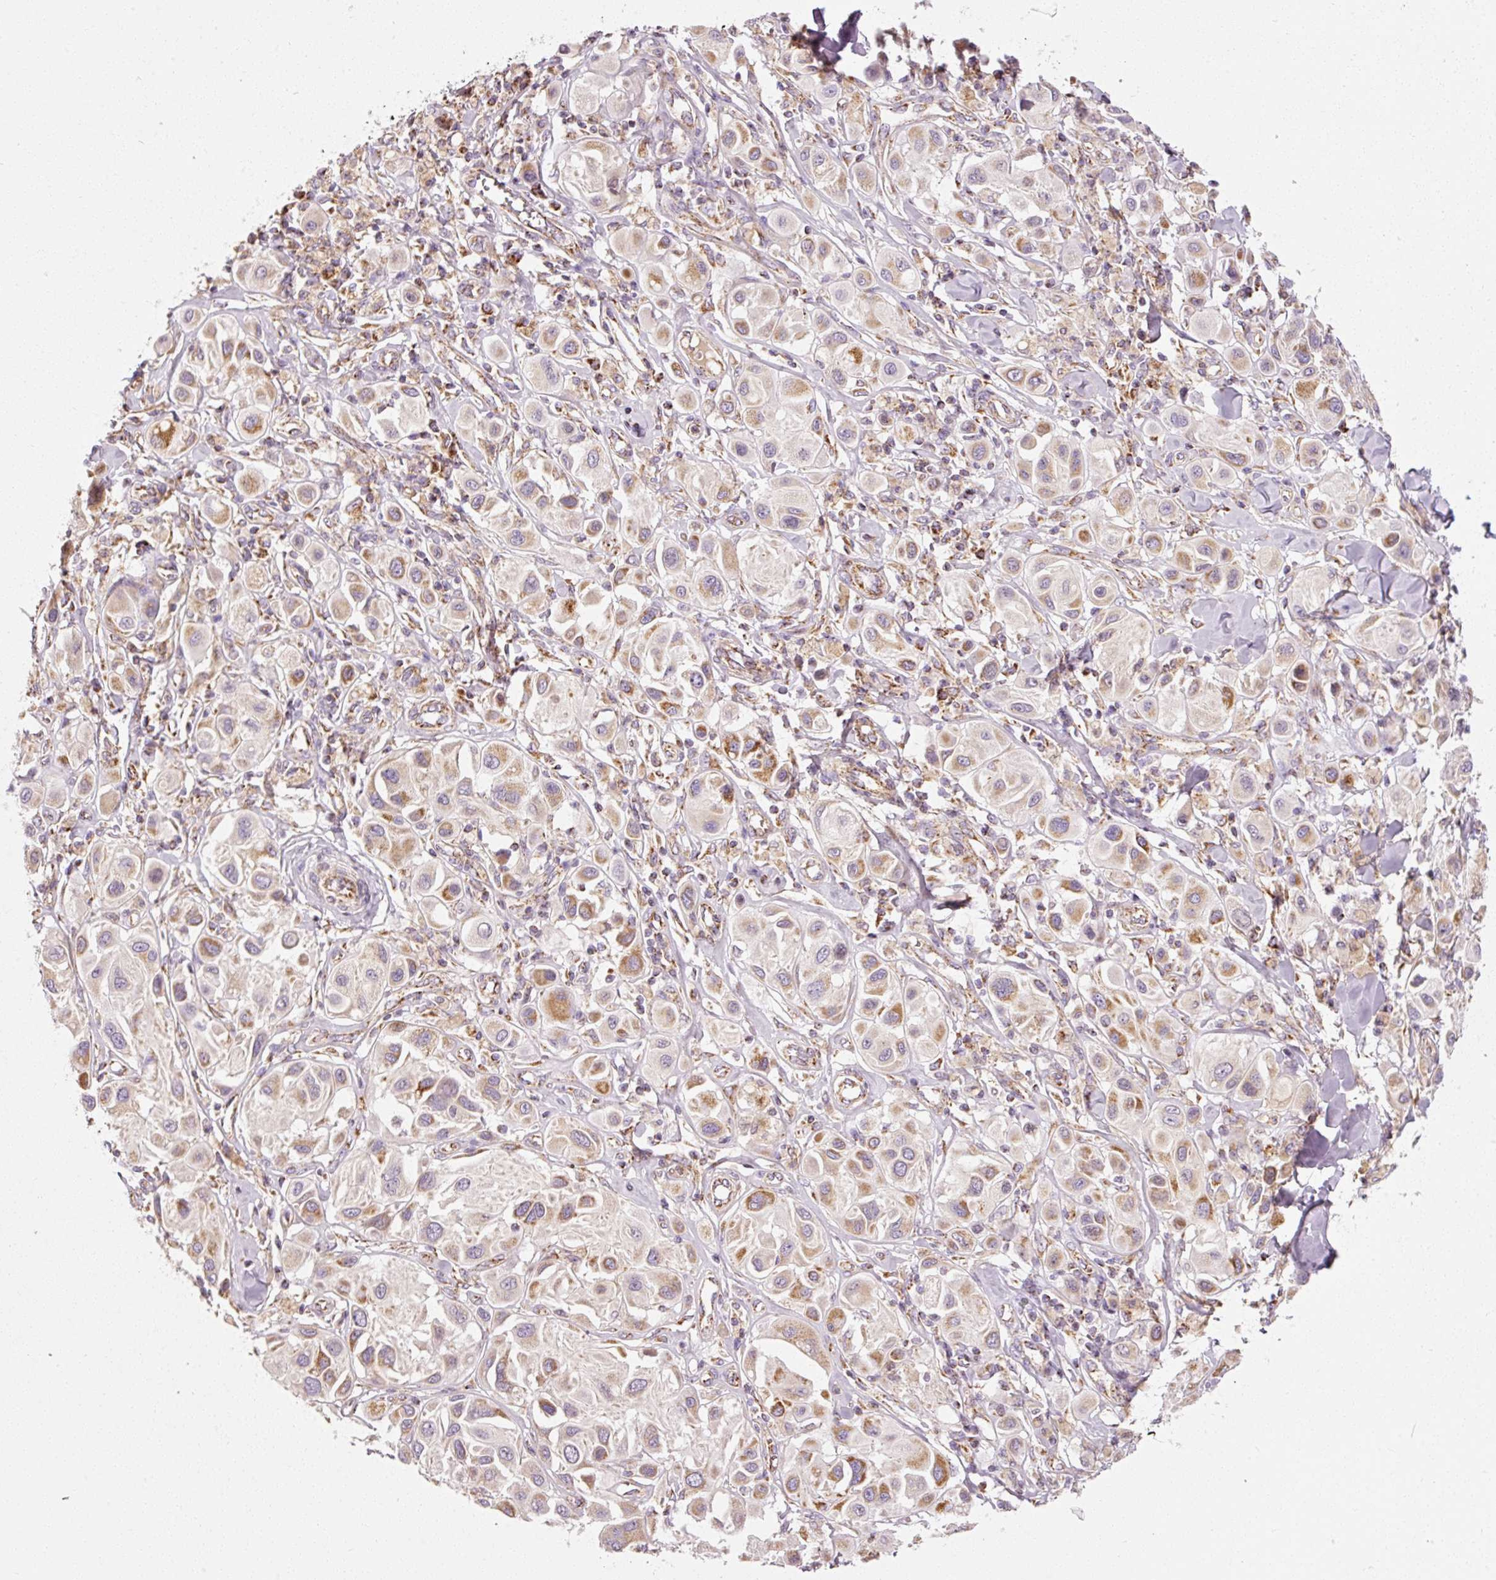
{"staining": {"intensity": "moderate", "quantity": "25%-75%", "location": "cytoplasmic/membranous"}, "tissue": "melanoma", "cell_type": "Tumor cells", "image_type": "cancer", "snomed": [{"axis": "morphology", "description": "Malignant melanoma, Metastatic site"}, {"axis": "topography", "description": "Skin"}], "caption": "Malignant melanoma (metastatic site) stained with DAB (3,3'-diaminobenzidine) immunohistochemistry reveals medium levels of moderate cytoplasmic/membranous staining in approximately 25%-75% of tumor cells.", "gene": "NDUFB4", "patient": {"sex": "male", "age": 41}}